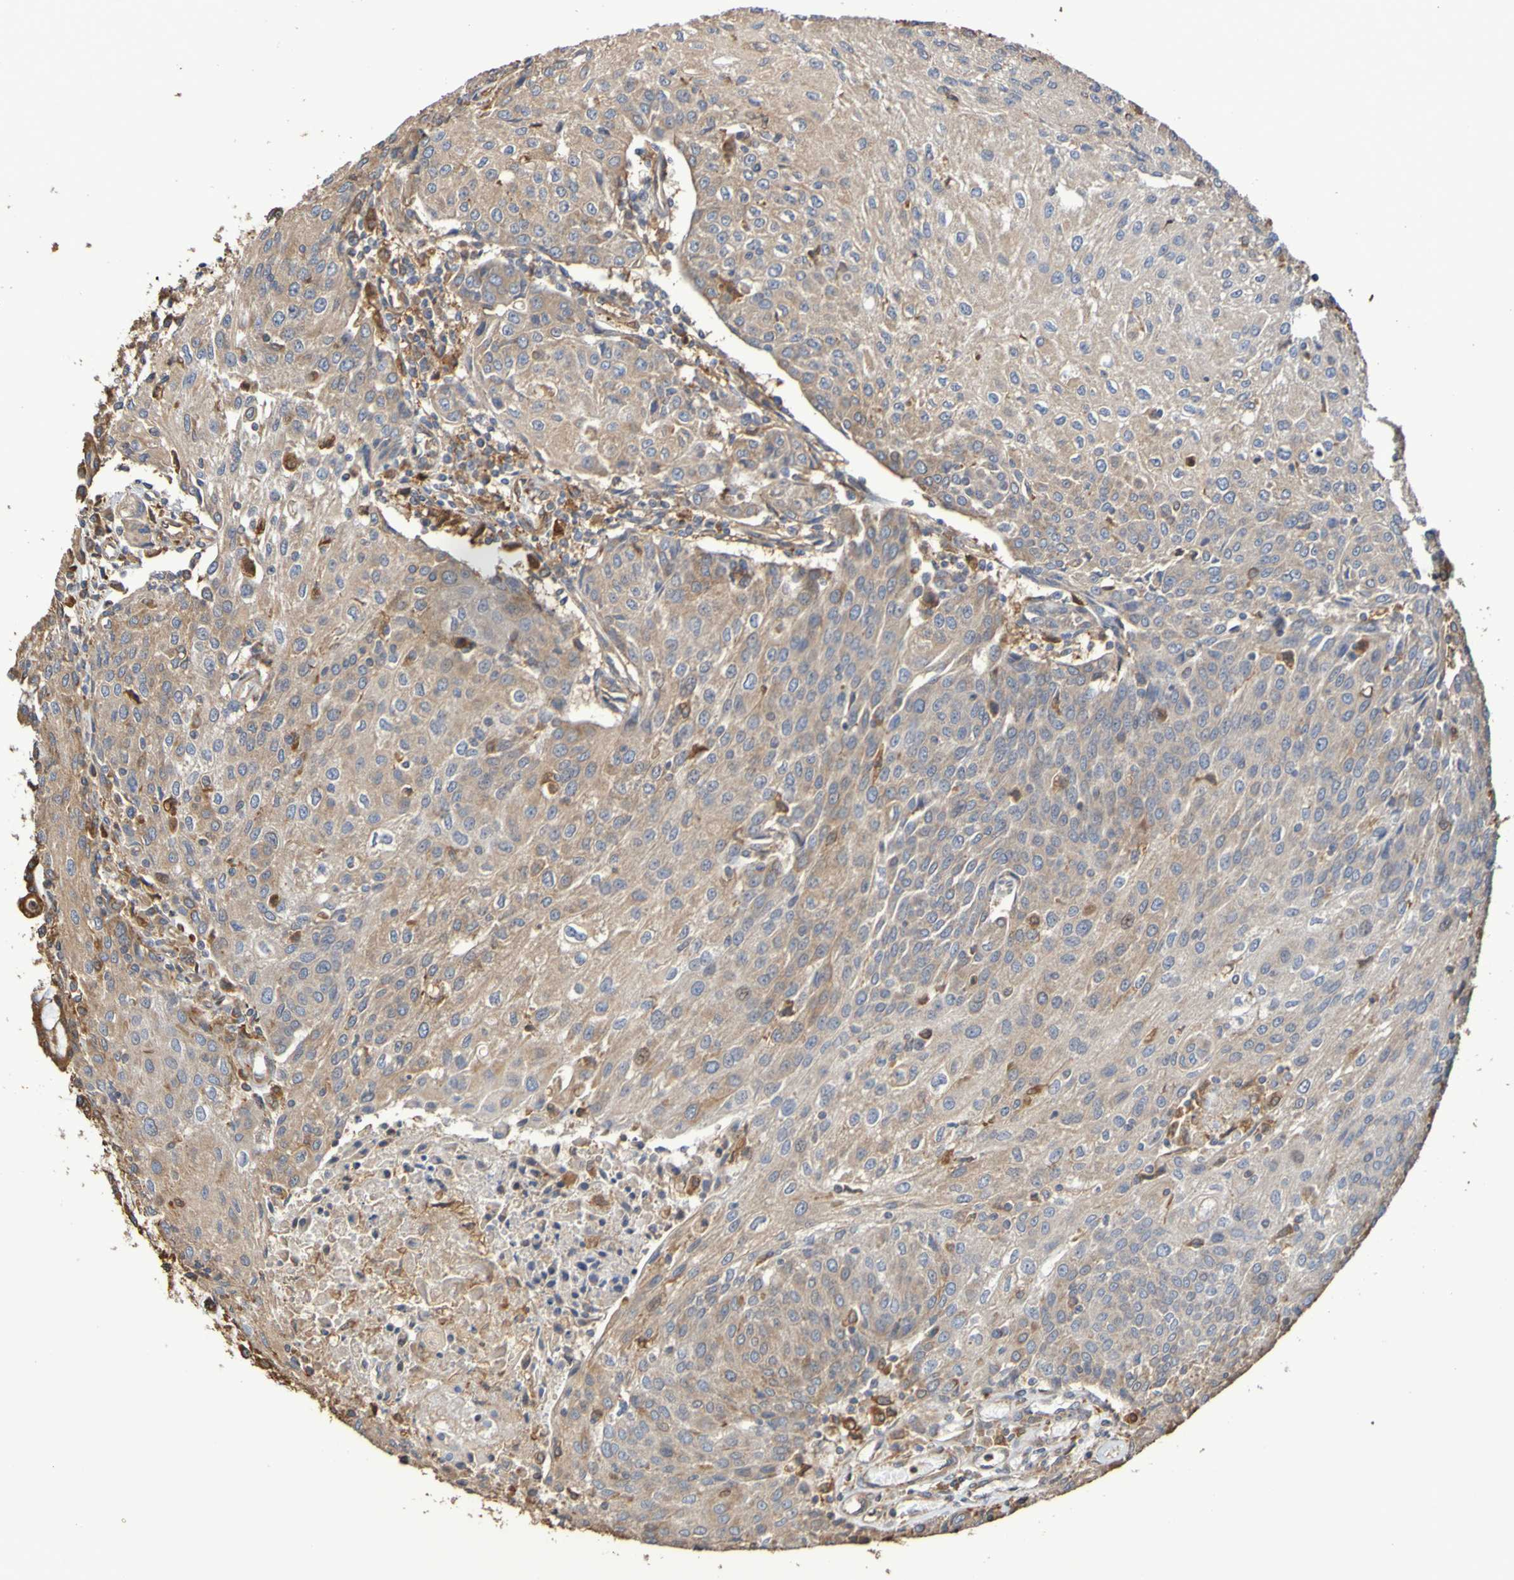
{"staining": {"intensity": "weak", "quantity": ">75%", "location": "cytoplasmic/membranous"}, "tissue": "urothelial cancer", "cell_type": "Tumor cells", "image_type": "cancer", "snomed": [{"axis": "morphology", "description": "Urothelial carcinoma, High grade"}, {"axis": "topography", "description": "Urinary bladder"}], "caption": "Protein expression analysis of human urothelial cancer reveals weak cytoplasmic/membranous staining in approximately >75% of tumor cells.", "gene": "RAB11A", "patient": {"sex": "female", "age": 85}}